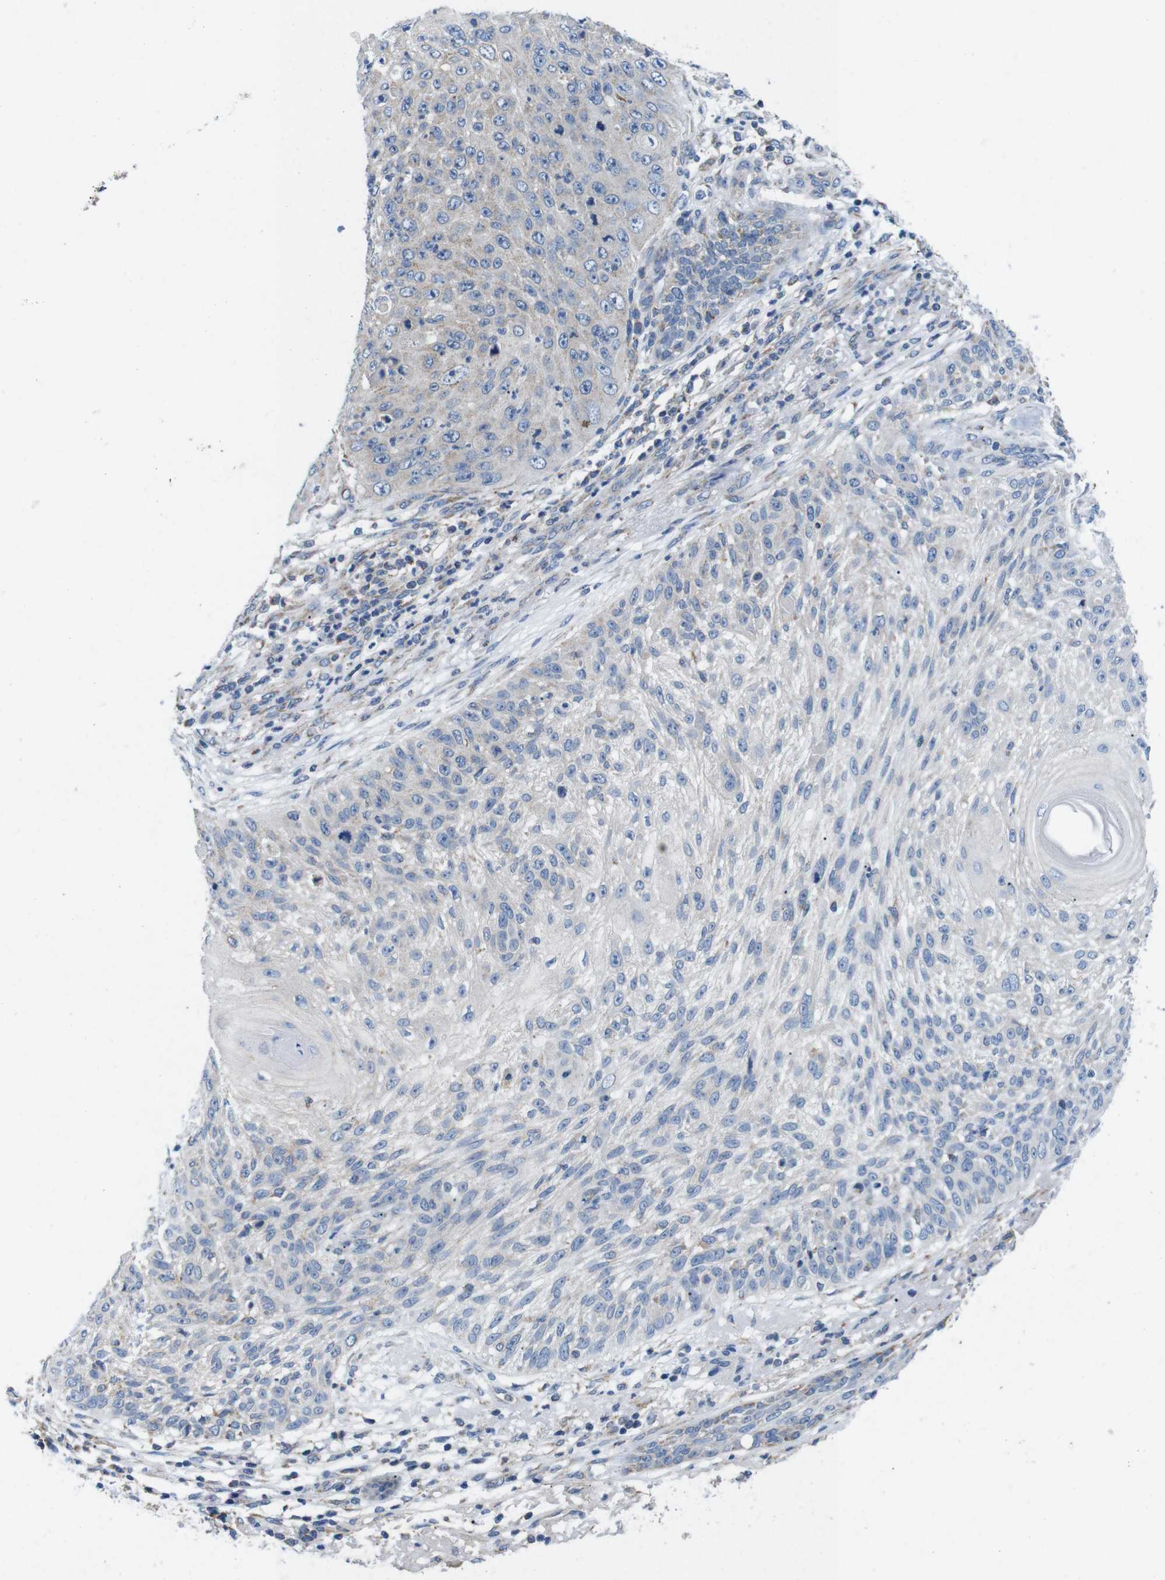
{"staining": {"intensity": "negative", "quantity": "none", "location": "none"}, "tissue": "skin cancer", "cell_type": "Tumor cells", "image_type": "cancer", "snomed": [{"axis": "morphology", "description": "Squamous cell carcinoma, NOS"}, {"axis": "topography", "description": "Skin"}], "caption": "Immunohistochemical staining of human skin squamous cell carcinoma demonstrates no significant expression in tumor cells.", "gene": "F2RL1", "patient": {"sex": "female", "age": 80}}